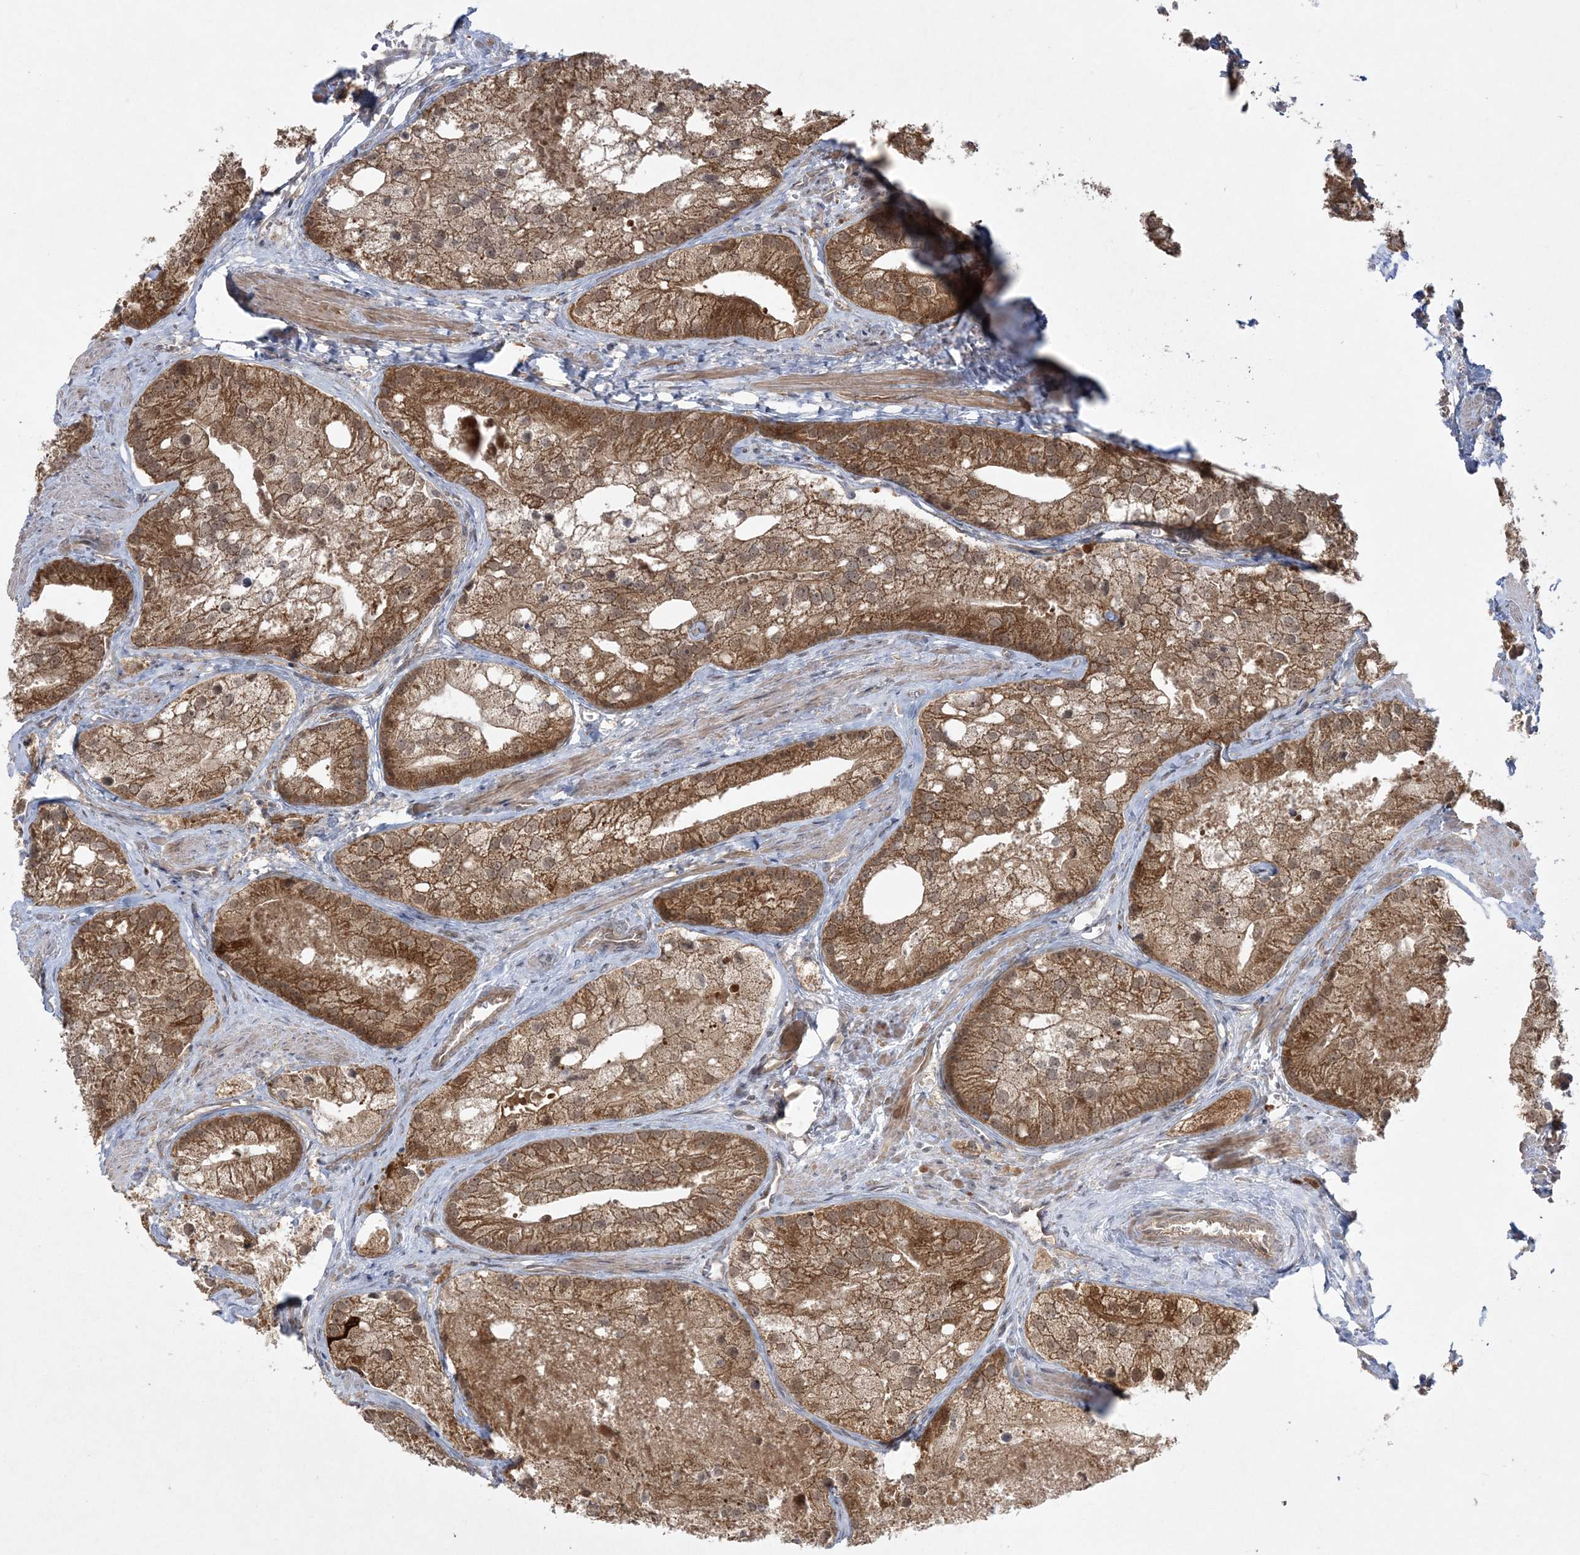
{"staining": {"intensity": "moderate", "quantity": ">75%", "location": "cytoplasmic/membranous,nuclear"}, "tissue": "prostate cancer", "cell_type": "Tumor cells", "image_type": "cancer", "snomed": [{"axis": "morphology", "description": "Adenocarcinoma, Low grade"}, {"axis": "topography", "description": "Prostate"}], "caption": "Immunohistochemical staining of prostate cancer (adenocarcinoma (low-grade)) reveals moderate cytoplasmic/membranous and nuclear protein staining in about >75% of tumor cells. (IHC, brightfield microscopy, high magnification).", "gene": "MMADHC", "patient": {"sex": "male", "age": 69}}